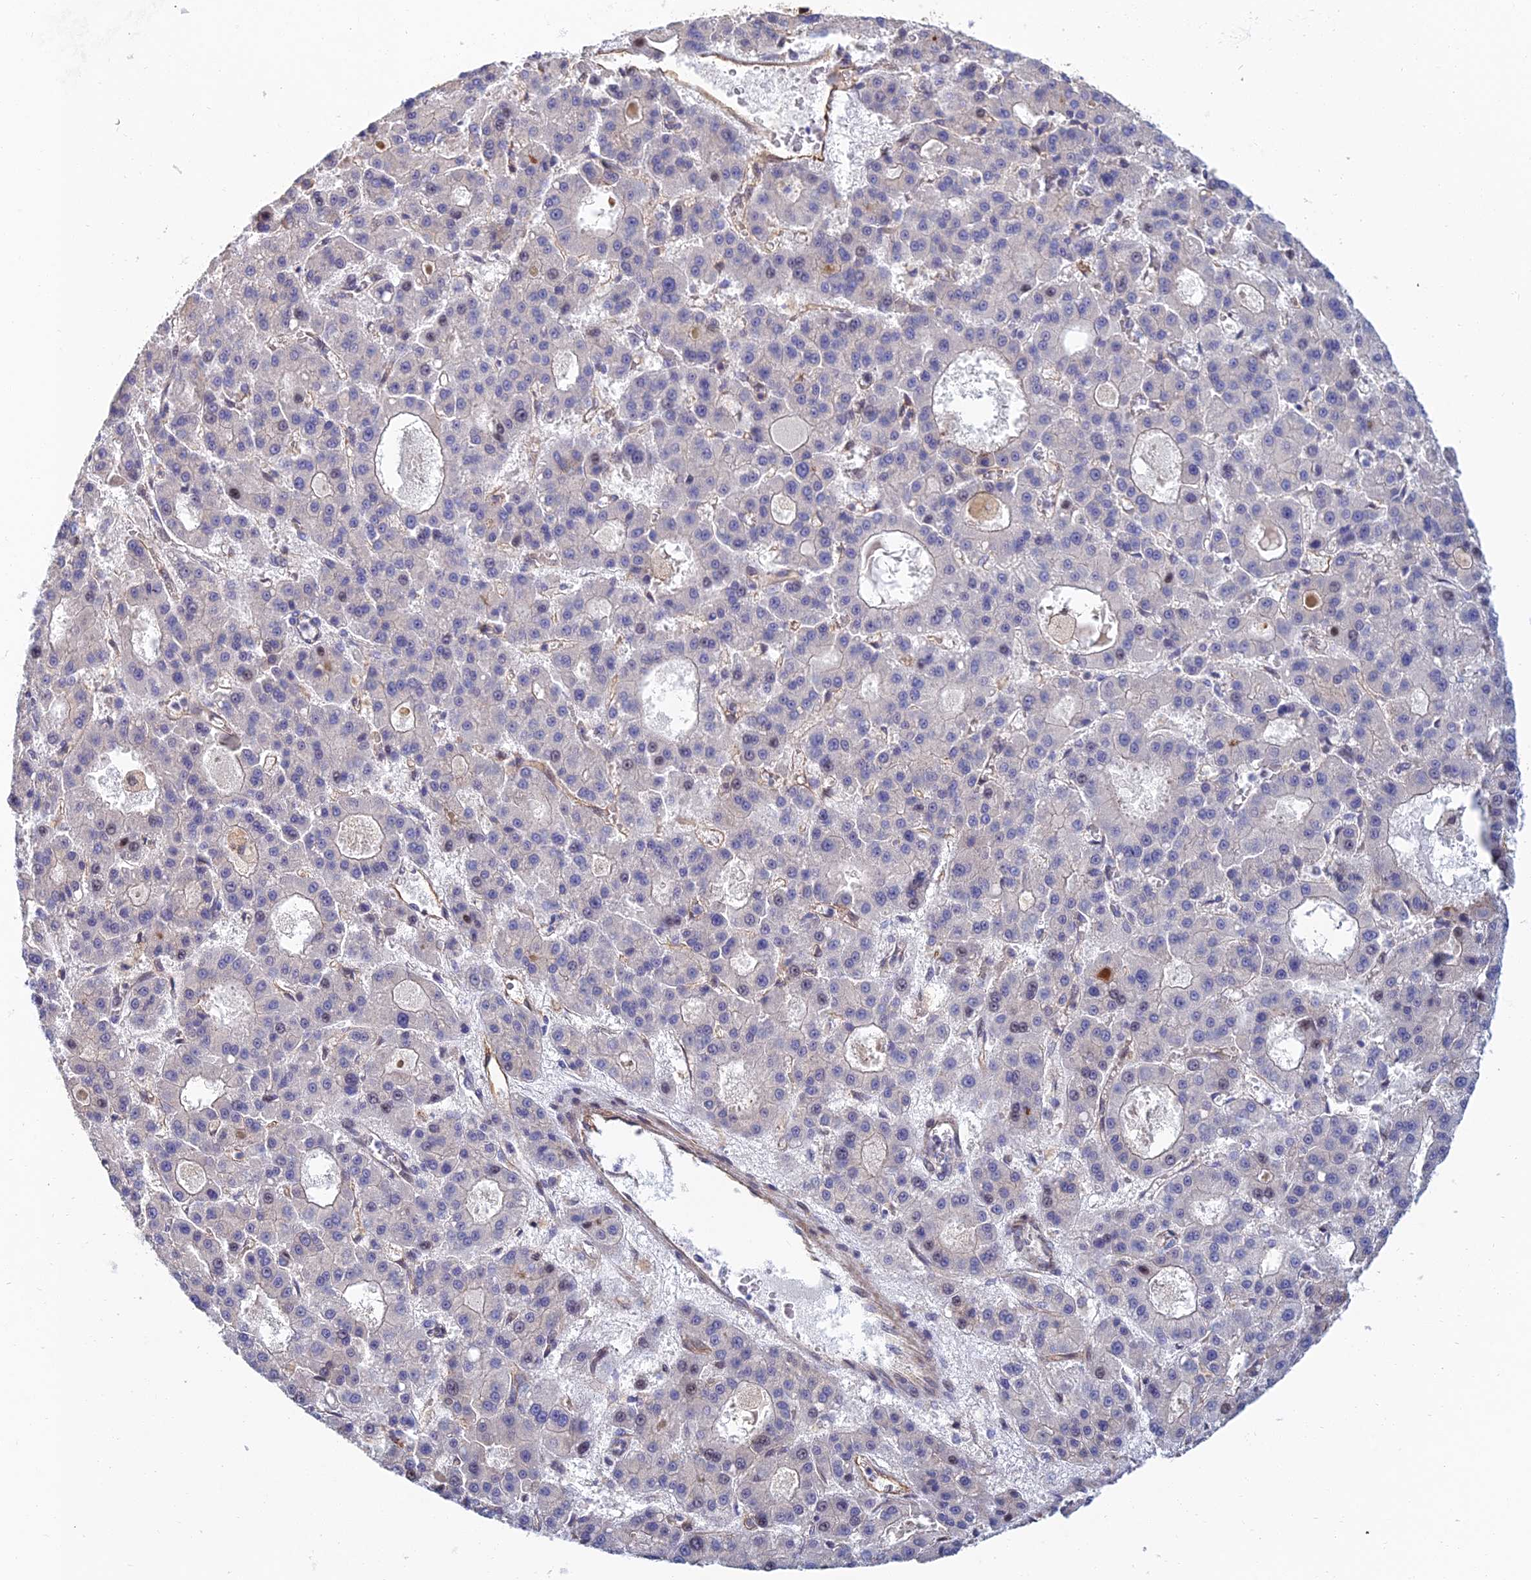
{"staining": {"intensity": "negative", "quantity": "none", "location": "none"}, "tissue": "liver cancer", "cell_type": "Tumor cells", "image_type": "cancer", "snomed": [{"axis": "morphology", "description": "Carcinoma, Hepatocellular, NOS"}, {"axis": "topography", "description": "Liver"}], "caption": "There is no significant expression in tumor cells of hepatocellular carcinoma (liver).", "gene": "TRIM43B", "patient": {"sex": "male", "age": 70}}